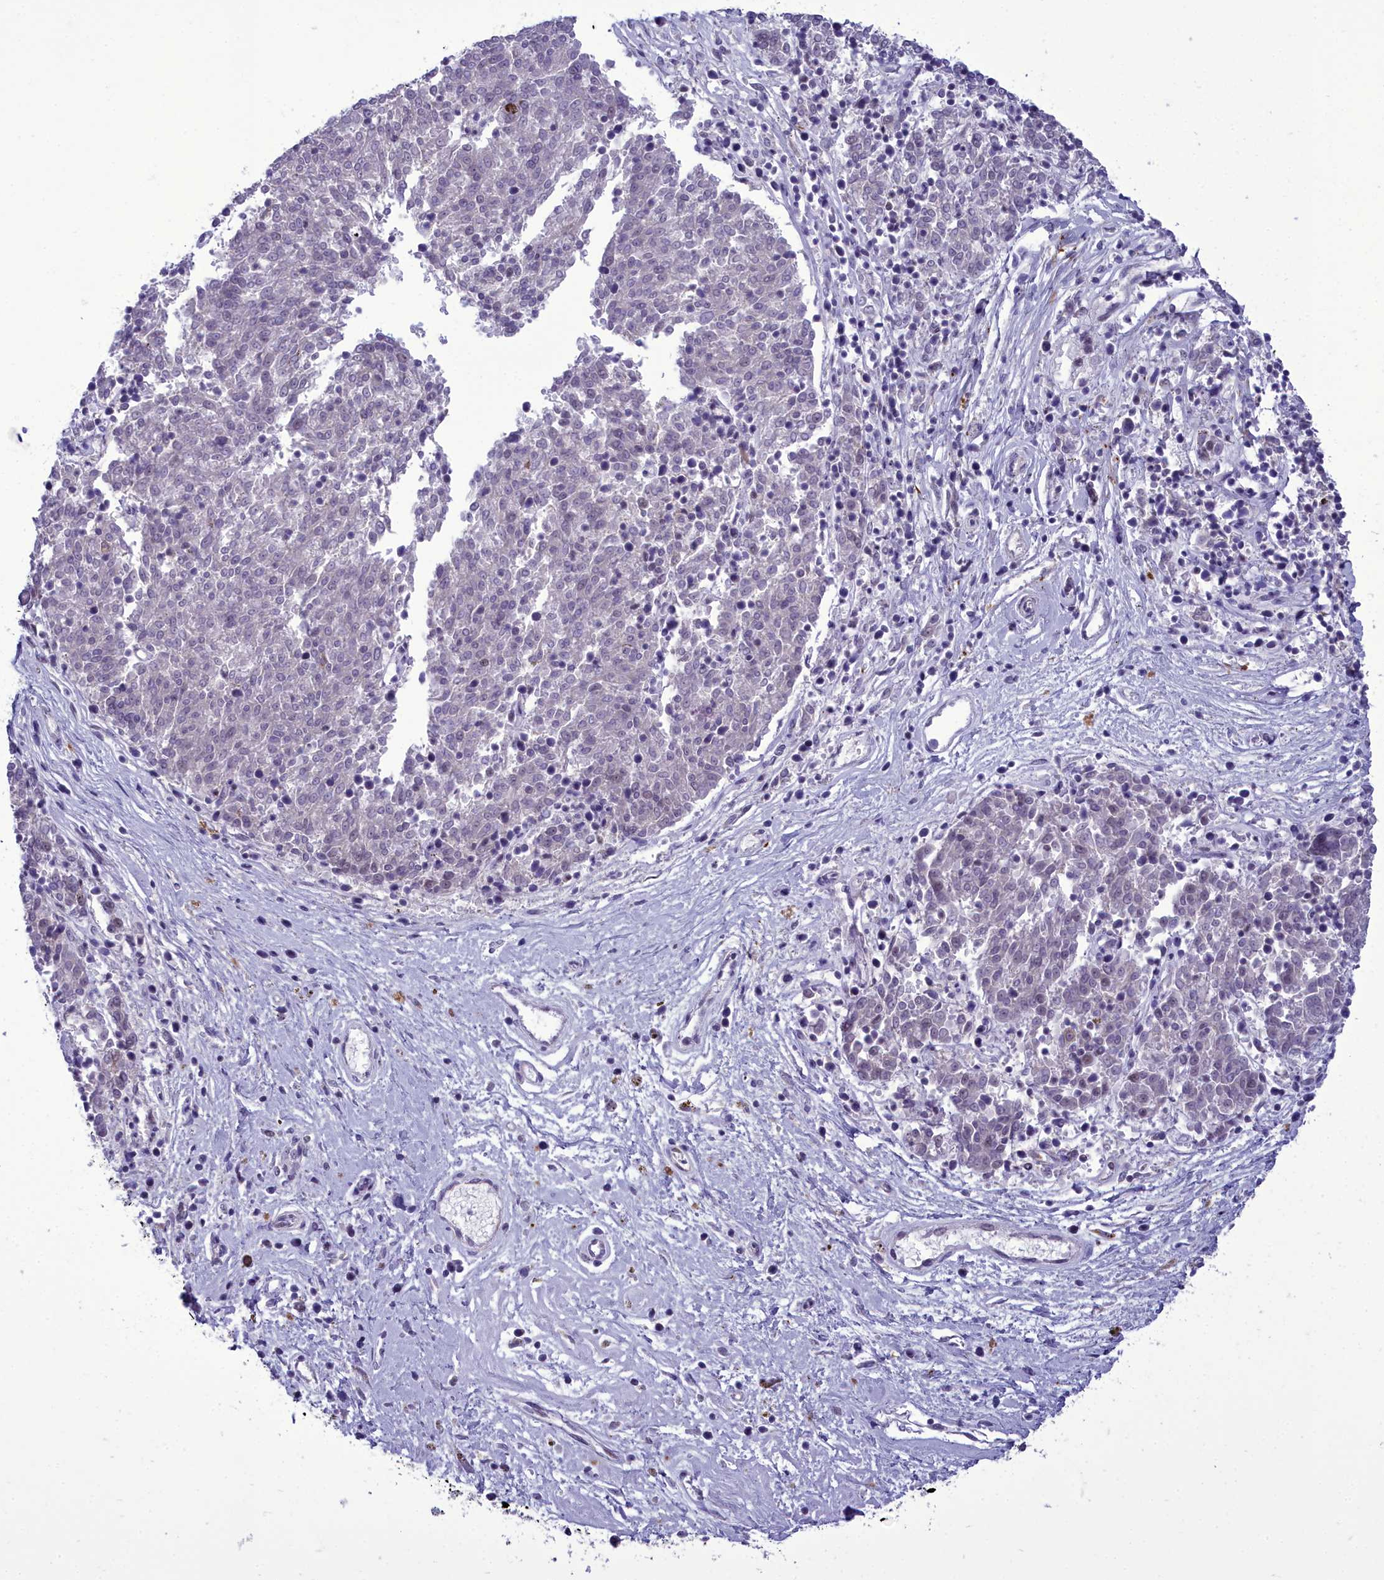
{"staining": {"intensity": "weak", "quantity": "<25%", "location": "nuclear"}, "tissue": "melanoma", "cell_type": "Tumor cells", "image_type": "cancer", "snomed": [{"axis": "morphology", "description": "Malignant melanoma, NOS"}, {"axis": "topography", "description": "Skin"}], "caption": "Immunohistochemistry histopathology image of neoplastic tissue: melanoma stained with DAB exhibits no significant protein positivity in tumor cells. (DAB (3,3'-diaminobenzidine) IHC with hematoxylin counter stain).", "gene": "CEACAM19", "patient": {"sex": "female", "age": 72}}